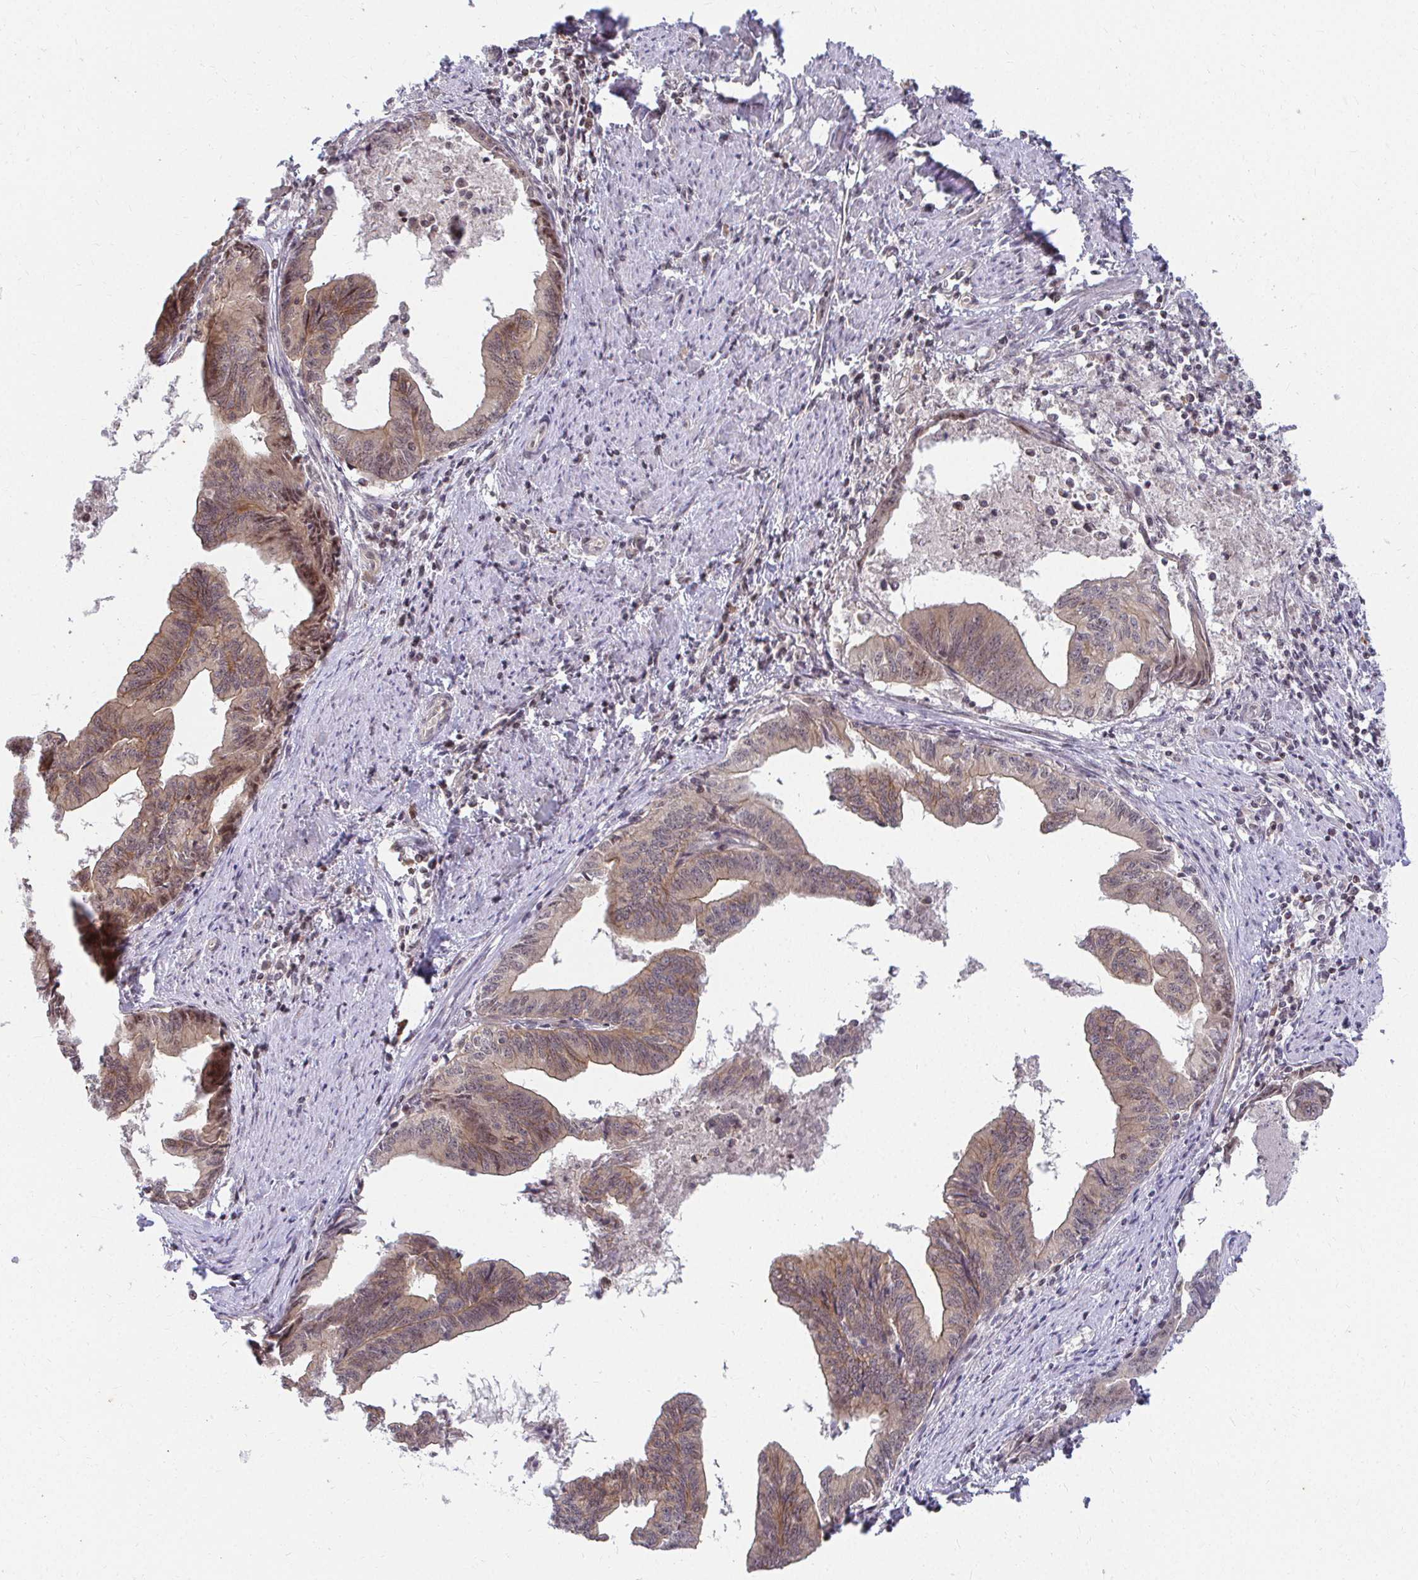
{"staining": {"intensity": "weak", "quantity": ">75%", "location": "cytoplasmic/membranous"}, "tissue": "endometrial cancer", "cell_type": "Tumor cells", "image_type": "cancer", "snomed": [{"axis": "morphology", "description": "Adenocarcinoma, NOS"}, {"axis": "topography", "description": "Endometrium"}], "caption": "Immunohistochemistry staining of endometrial cancer, which reveals low levels of weak cytoplasmic/membranous staining in approximately >75% of tumor cells indicating weak cytoplasmic/membranous protein staining. The staining was performed using DAB (brown) for protein detection and nuclei were counterstained in hematoxylin (blue).", "gene": "ANK3", "patient": {"sex": "female", "age": 65}}